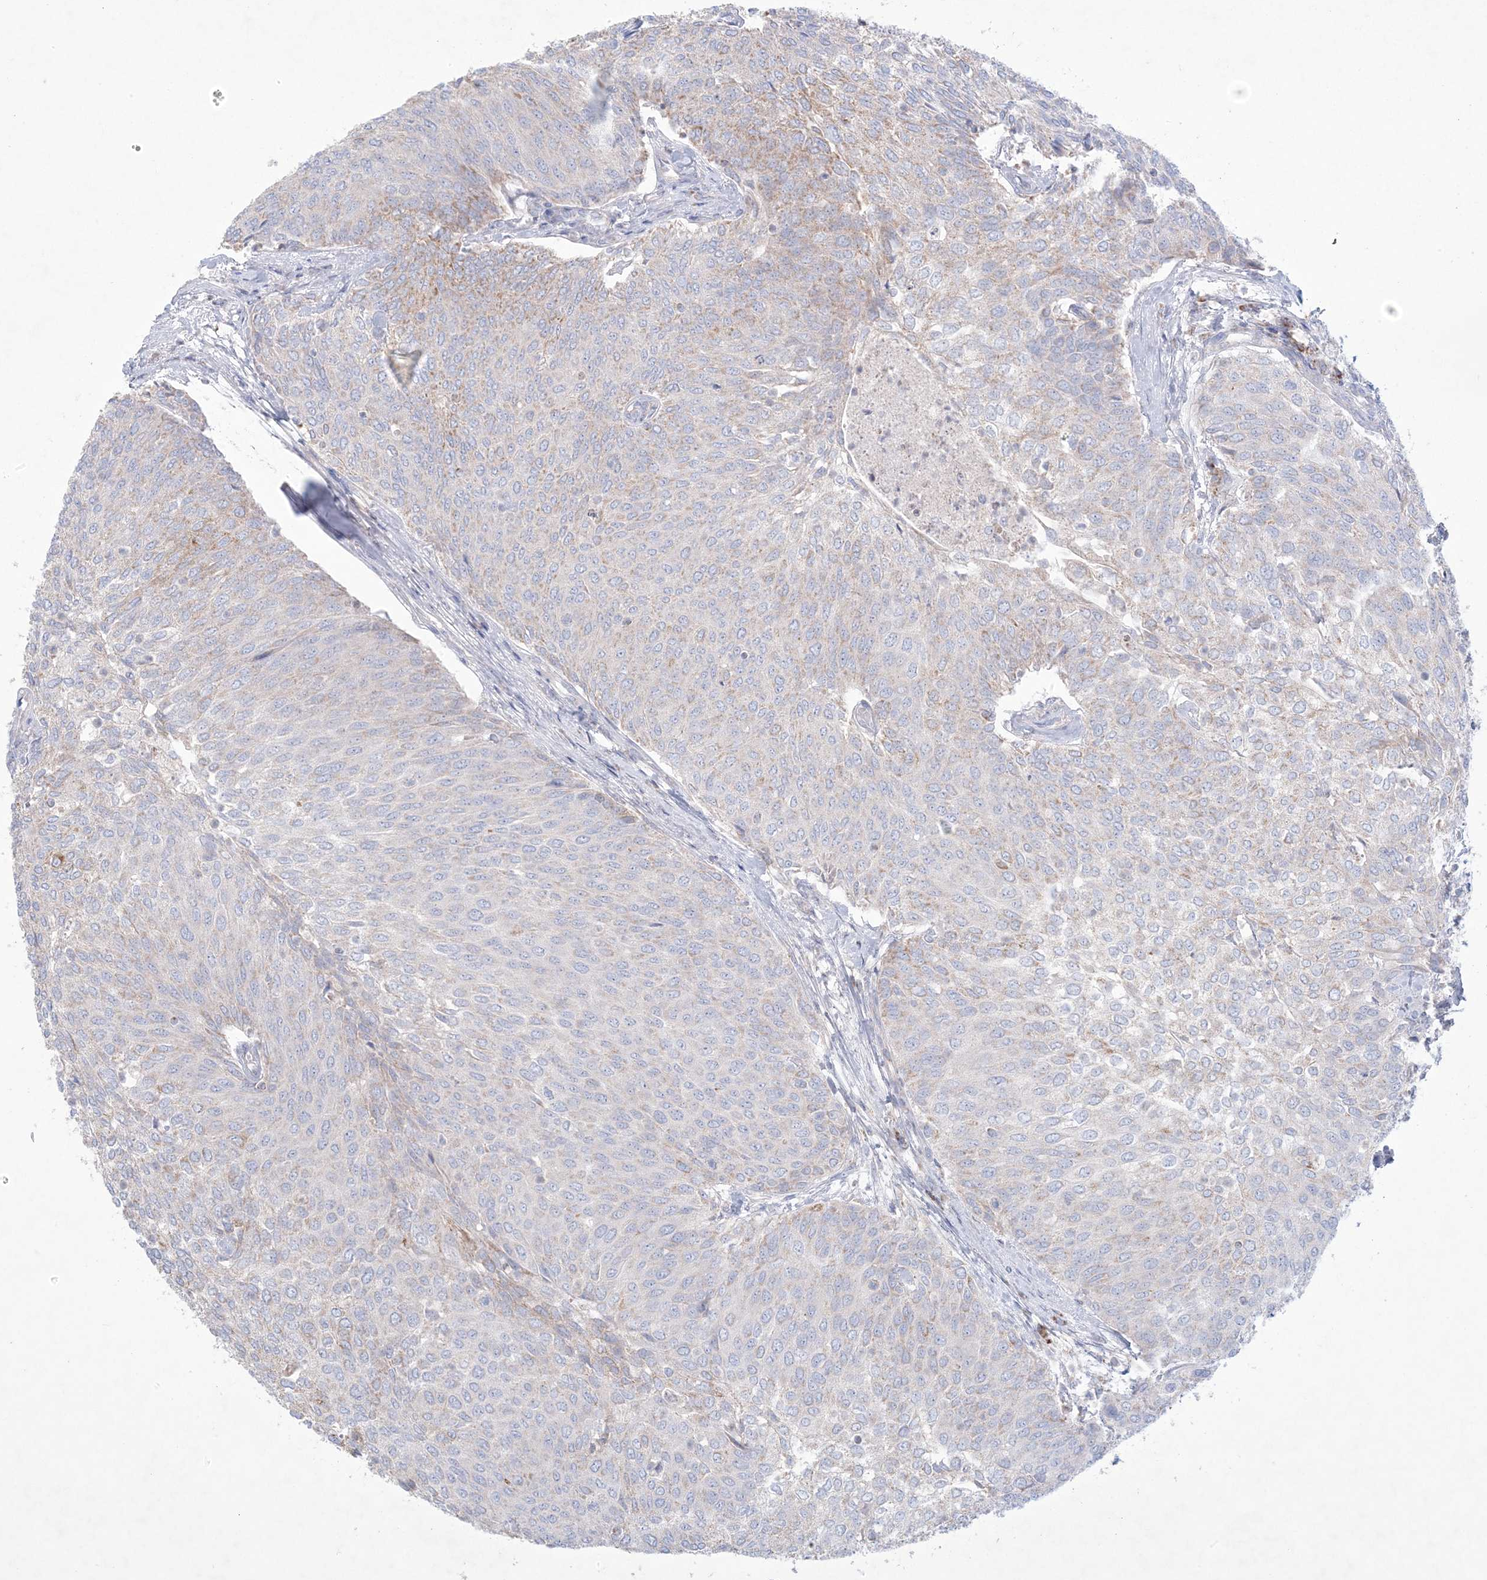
{"staining": {"intensity": "moderate", "quantity": "25%-75%", "location": "cytoplasmic/membranous"}, "tissue": "urothelial cancer", "cell_type": "Tumor cells", "image_type": "cancer", "snomed": [{"axis": "morphology", "description": "Urothelial carcinoma, Low grade"}, {"axis": "topography", "description": "Urinary bladder"}], "caption": "An immunohistochemistry (IHC) micrograph of neoplastic tissue is shown. Protein staining in brown labels moderate cytoplasmic/membranous positivity in low-grade urothelial carcinoma within tumor cells.", "gene": "KCTD6", "patient": {"sex": "female", "age": 79}}